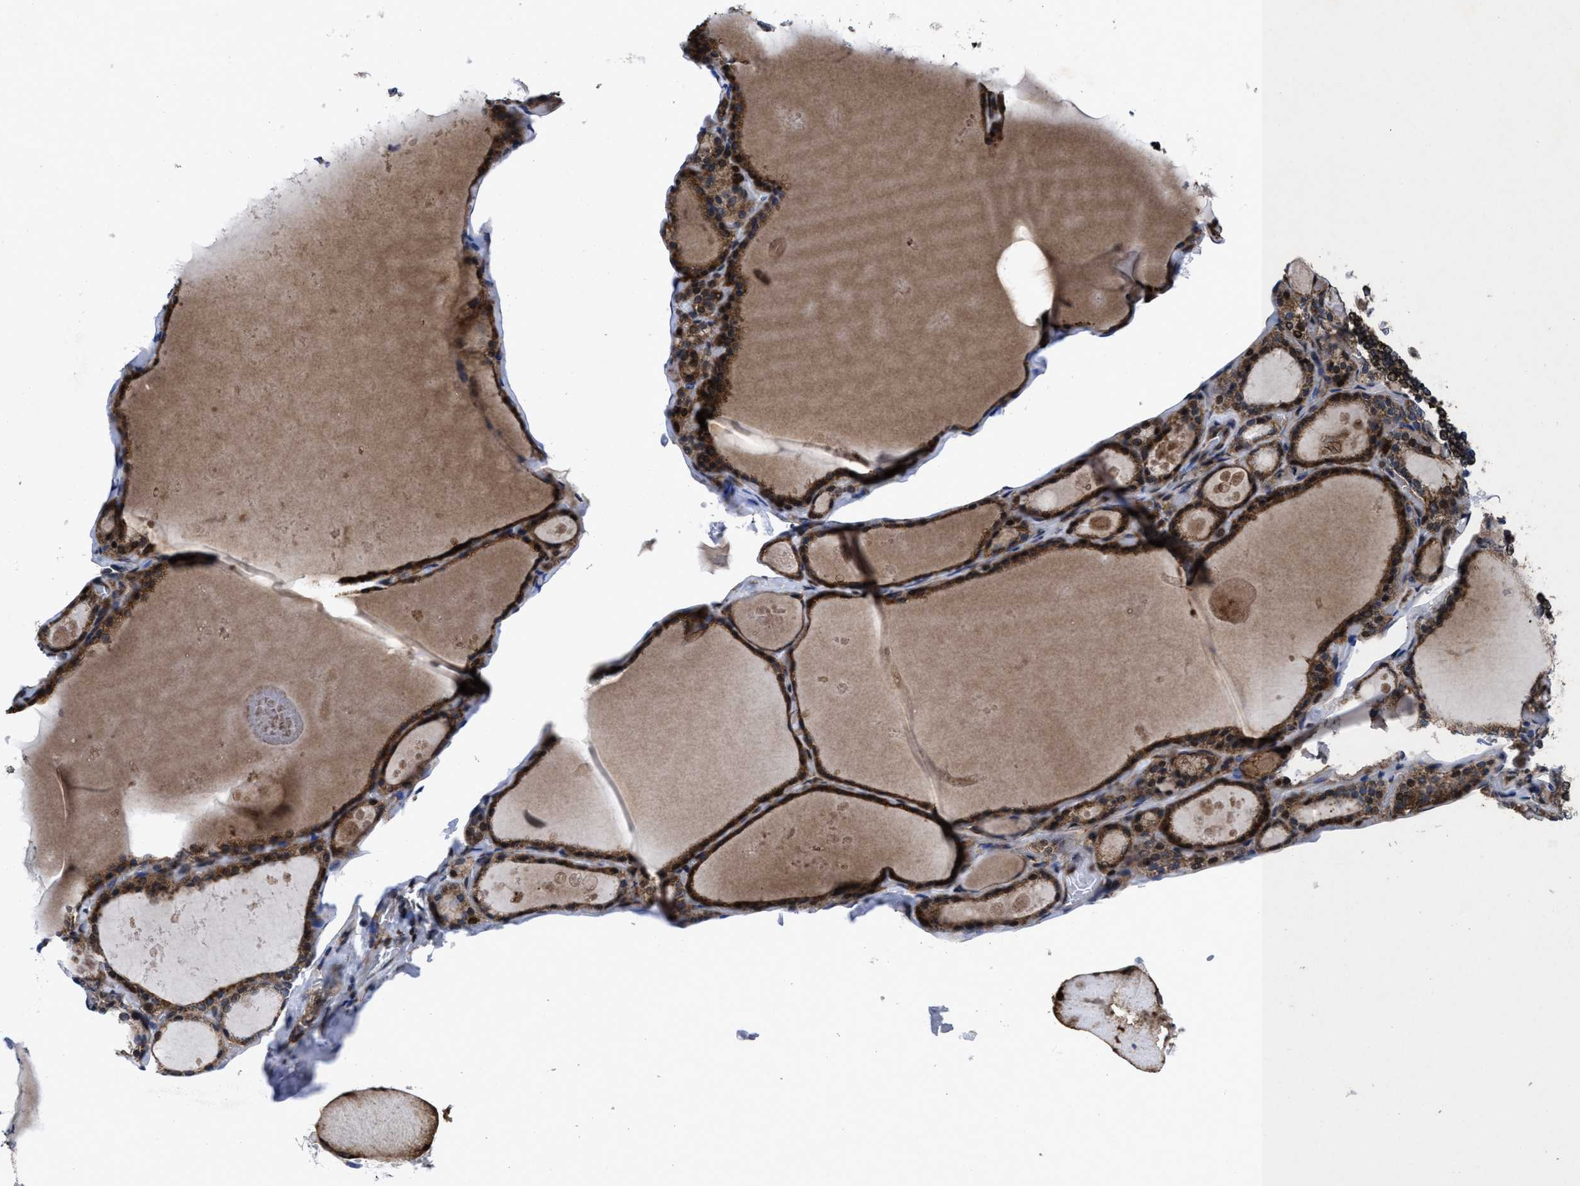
{"staining": {"intensity": "moderate", "quantity": ">75%", "location": "cytoplasmic/membranous"}, "tissue": "thyroid gland", "cell_type": "Glandular cells", "image_type": "normal", "snomed": [{"axis": "morphology", "description": "Normal tissue, NOS"}, {"axis": "topography", "description": "Thyroid gland"}], "caption": "The histopathology image exhibits immunohistochemical staining of benign thyroid gland. There is moderate cytoplasmic/membranous expression is identified in about >75% of glandular cells. Nuclei are stained in blue.", "gene": "MRPL50", "patient": {"sex": "male", "age": 56}}